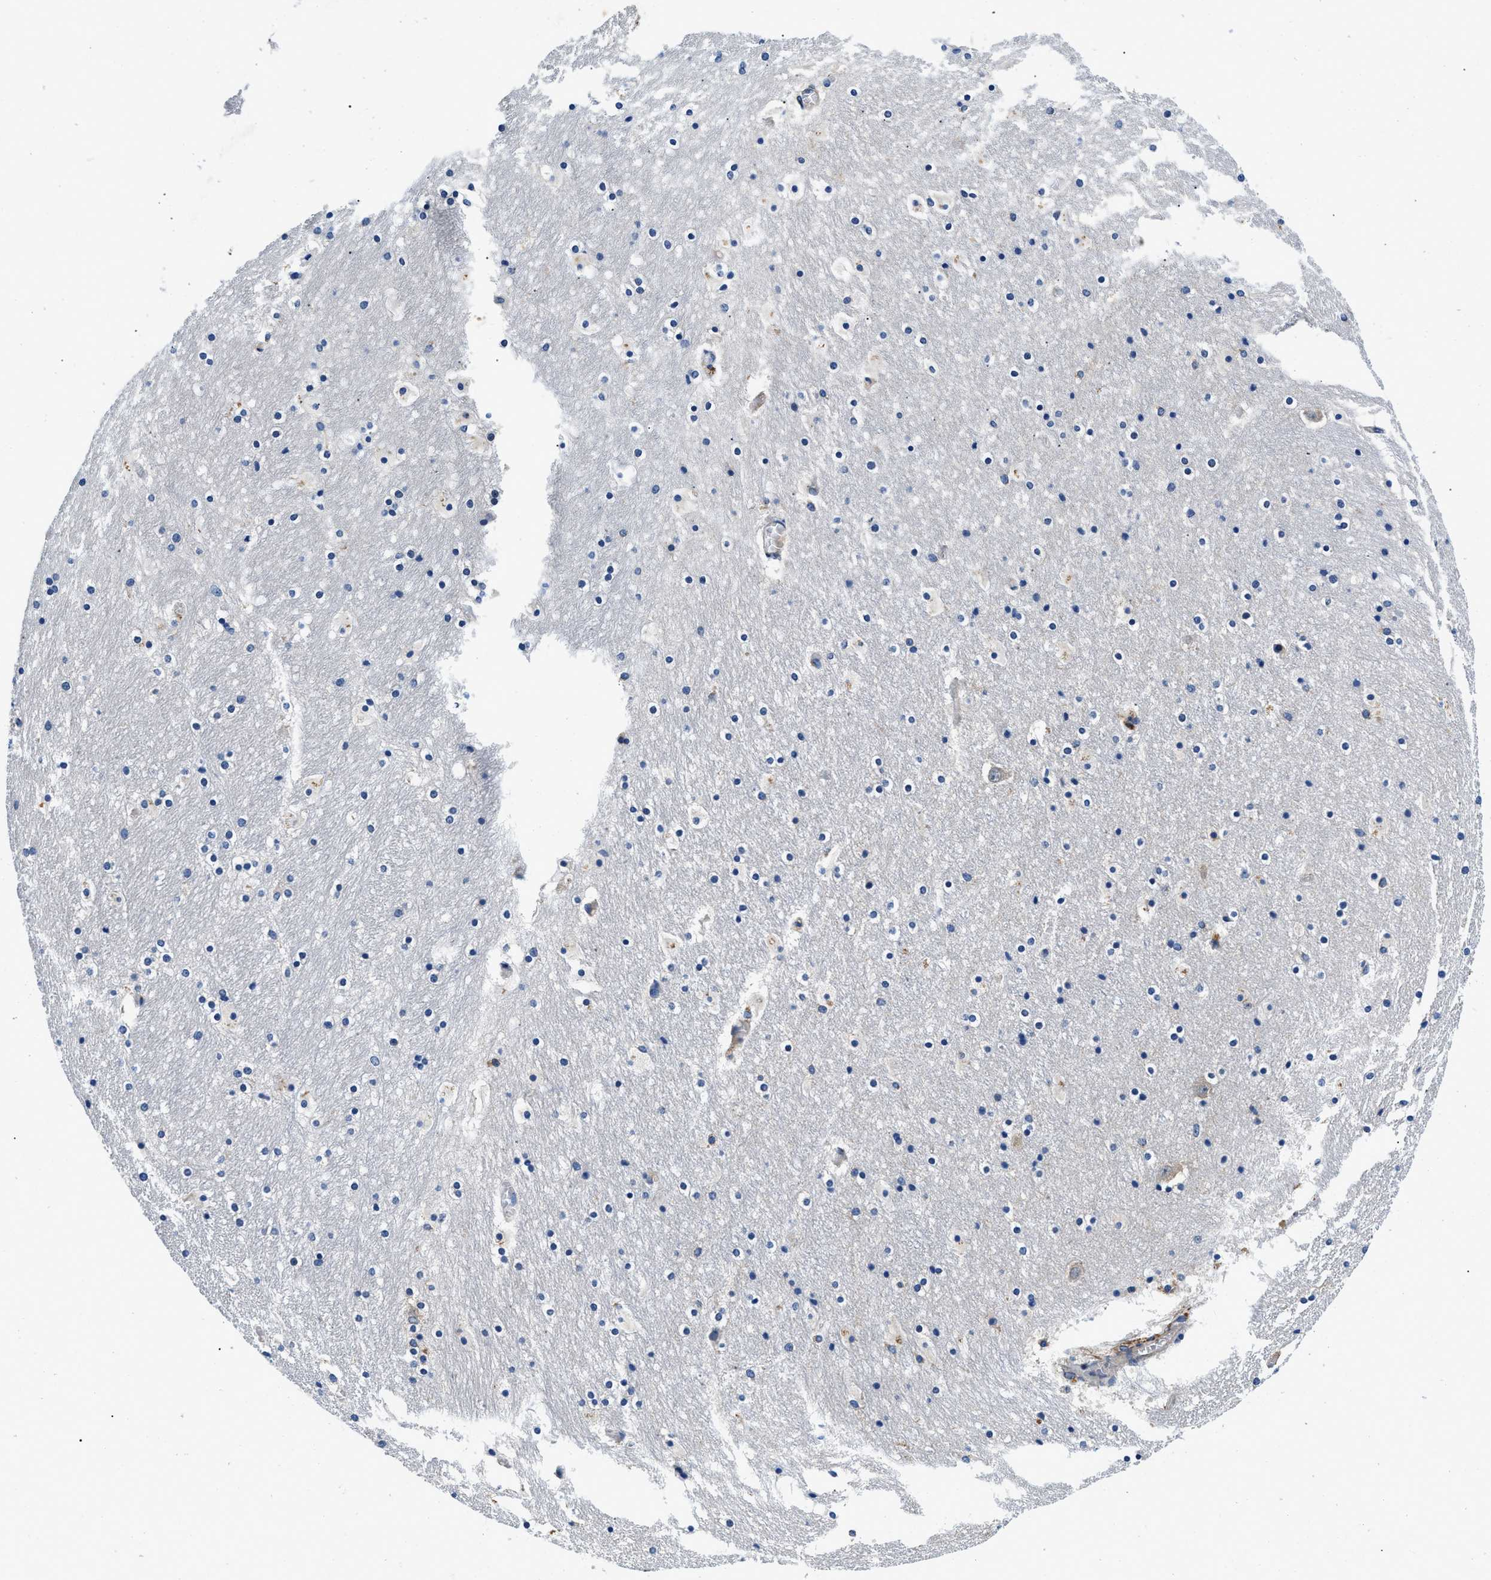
{"staining": {"intensity": "moderate", "quantity": "<25%", "location": "cytoplasmic/membranous"}, "tissue": "hippocampus", "cell_type": "Glial cells", "image_type": "normal", "snomed": [{"axis": "morphology", "description": "Normal tissue, NOS"}, {"axis": "topography", "description": "Hippocampus"}], "caption": "IHC histopathology image of unremarkable human hippocampus stained for a protein (brown), which demonstrates low levels of moderate cytoplasmic/membranous staining in approximately <25% of glial cells.", "gene": "ZFAND3", "patient": {"sex": "male", "age": 45}}